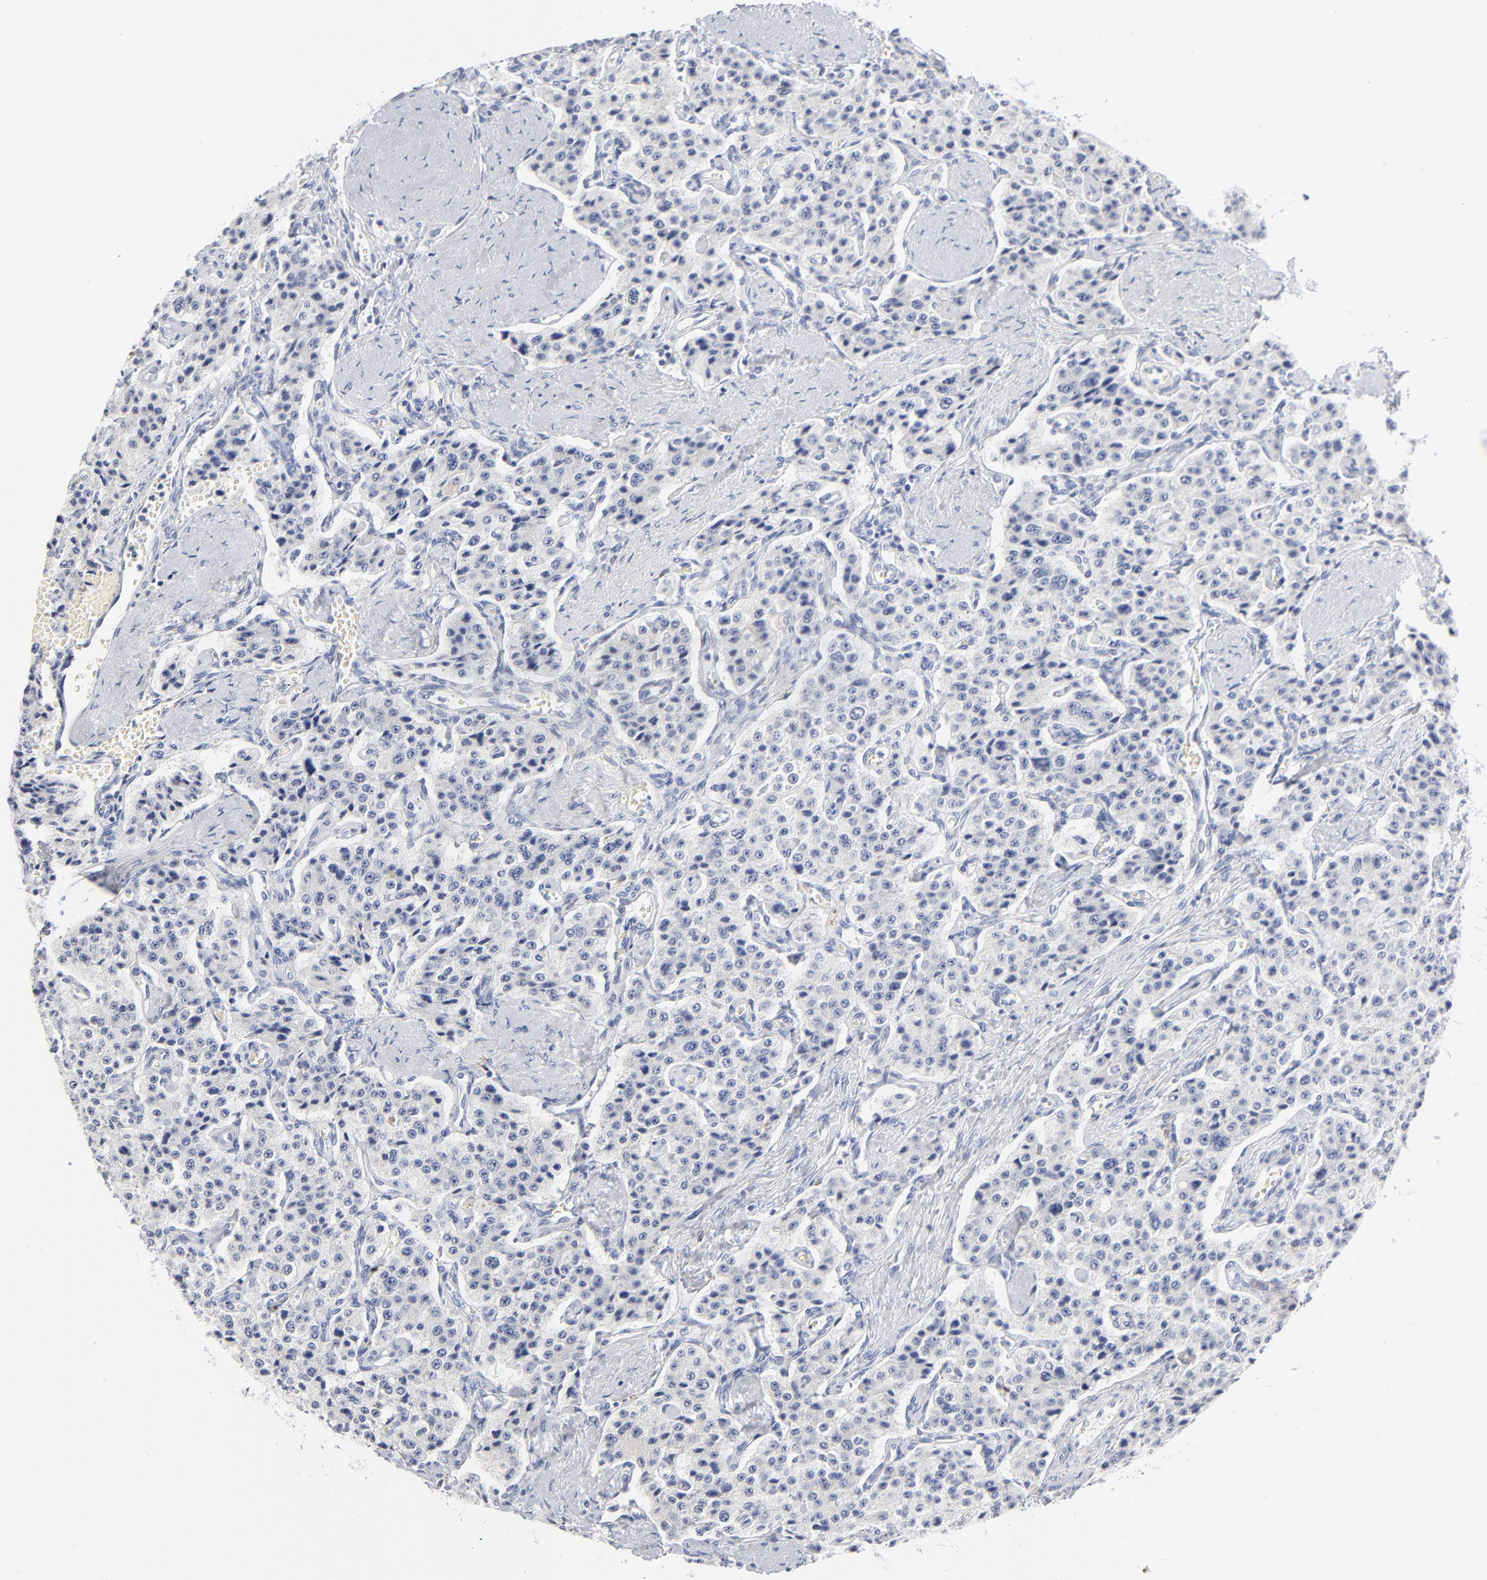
{"staining": {"intensity": "negative", "quantity": "none", "location": "none"}, "tissue": "carcinoid", "cell_type": "Tumor cells", "image_type": "cancer", "snomed": [{"axis": "morphology", "description": "Carcinoid, malignant, NOS"}, {"axis": "topography", "description": "Small intestine"}], "caption": "Carcinoid stained for a protein using immunohistochemistry (IHC) demonstrates no staining tumor cells.", "gene": "IFIT2", "patient": {"sex": "male", "age": 52}}